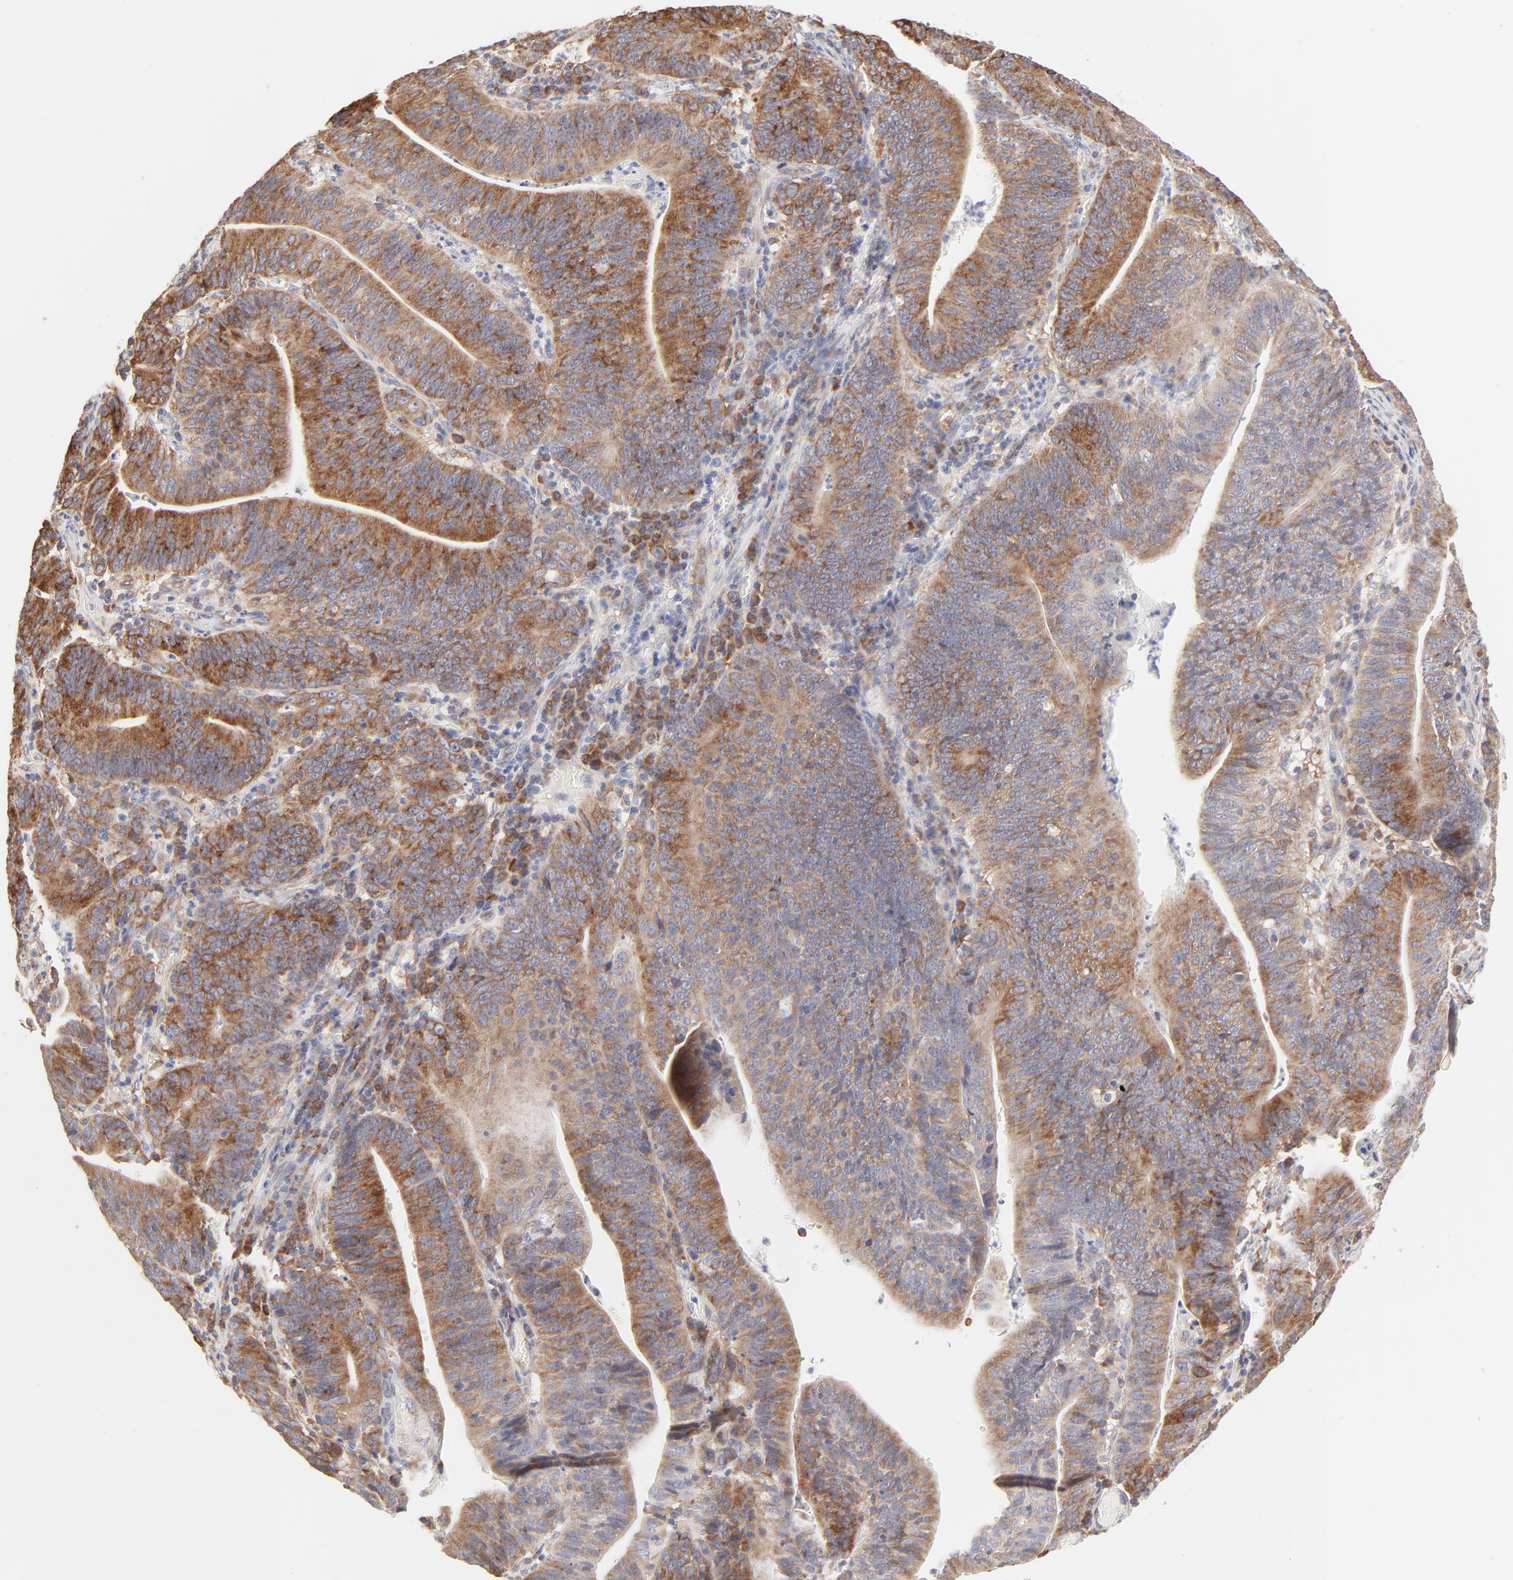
{"staining": {"intensity": "moderate", "quantity": ">75%", "location": "cytoplasmic/membranous"}, "tissue": "stomach cancer", "cell_type": "Tumor cells", "image_type": "cancer", "snomed": [{"axis": "morphology", "description": "Adenocarcinoma, NOS"}, {"axis": "topography", "description": "Stomach, lower"}], "caption": "Protein expression analysis of human stomach adenocarcinoma reveals moderate cytoplasmic/membranous expression in approximately >75% of tumor cells.", "gene": "RPS21", "patient": {"sex": "female", "age": 86}}